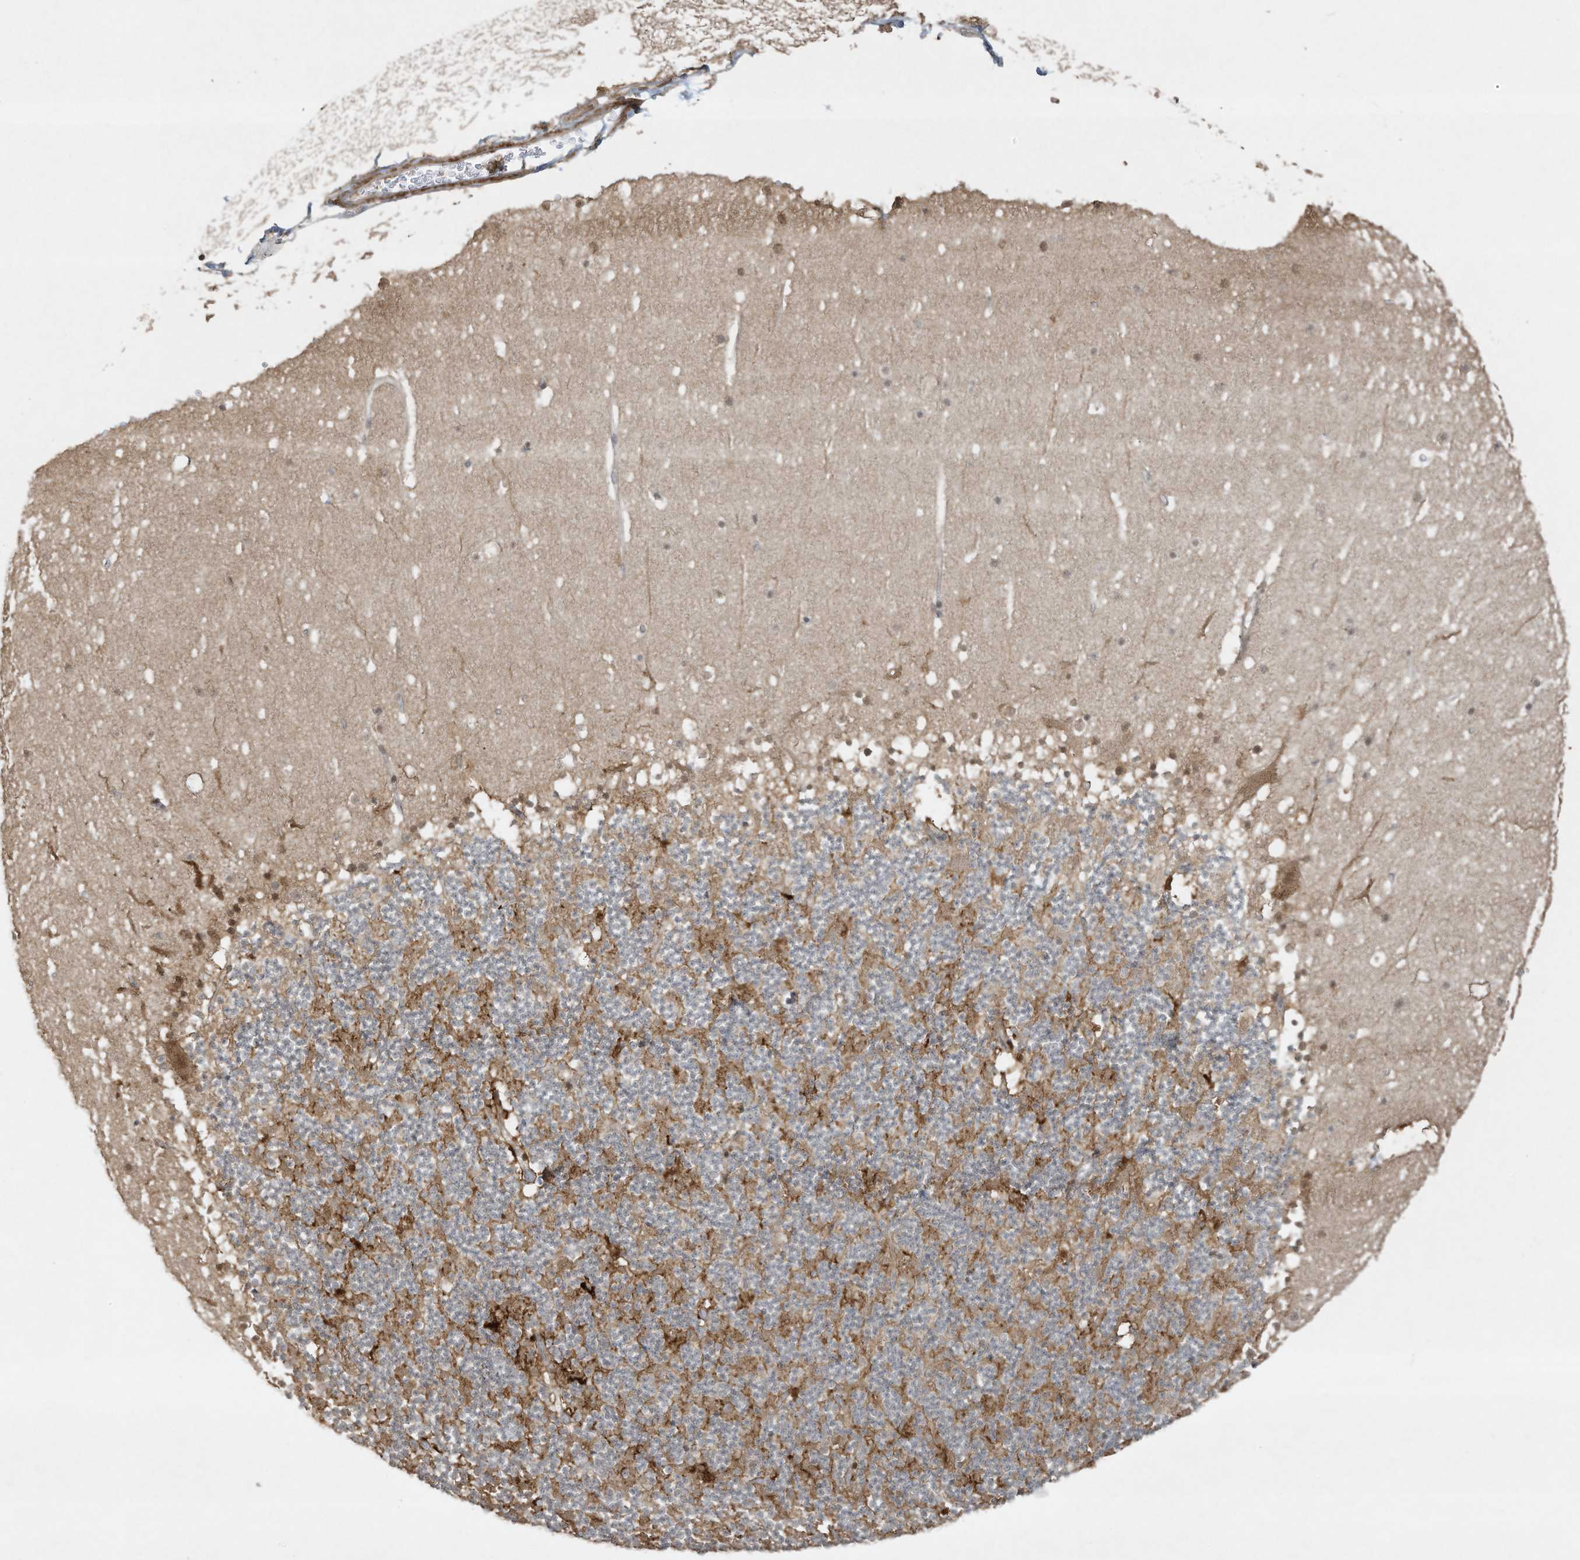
{"staining": {"intensity": "negative", "quantity": "none", "location": "none"}, "tissue": "cerebellum", "cell_type": "Cells in granular layer", "image_type": "normal", "snomed": [{"axis": "morphology", "description": "Normal tissue, NOS"}, {"axis": "topography", "description": "Cerebellum"}], "caption": "There is no significant expression in cells in granular layer of cerebellum. The staining is performed using DAB (3,3'-diaminobenzidine) brown chromogen with nuclei counter-stained in using hematoxylin.", "gene": "ZNF263", "patient": {"sex": "male", "age": 57}}